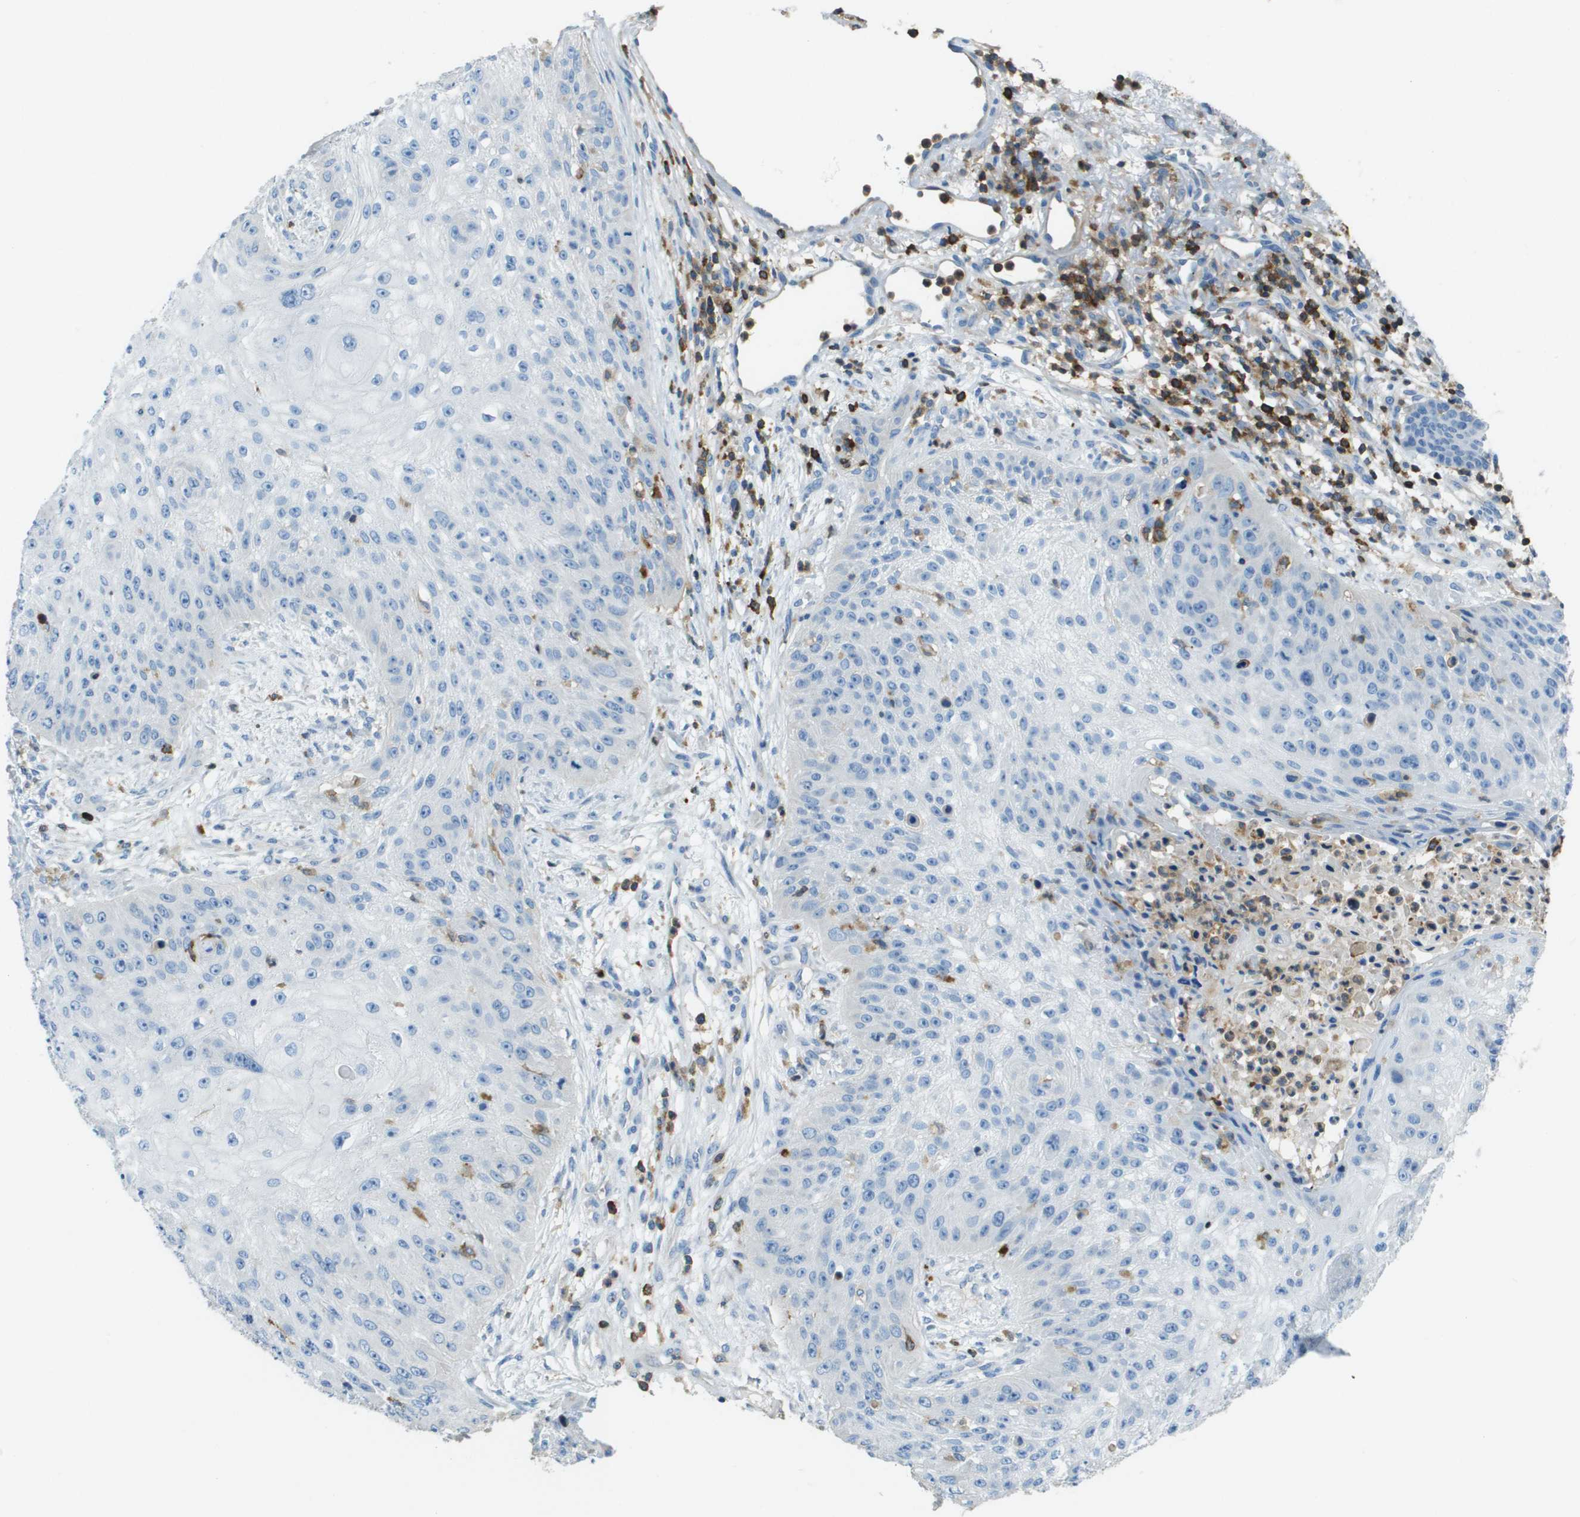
{"staining": {"intensity": "negative", "quantity": "none", "location": "none"}, "tissue": "skin cancer", "cell_type": "Tumor cells", "image_type": "cancer", "snomed": [{"axis": "morphology", "description": "Squamous cell carcinoma, NOS"}, {"axis": "topography", "description": "Skin"}], "caption": "Immunohistochemical staining of skin squamous cell carcinoma reveals no significant staining in tumor cells.", "gene": "APBB1IP", "patient": {"sex": "female", "age": 80}}